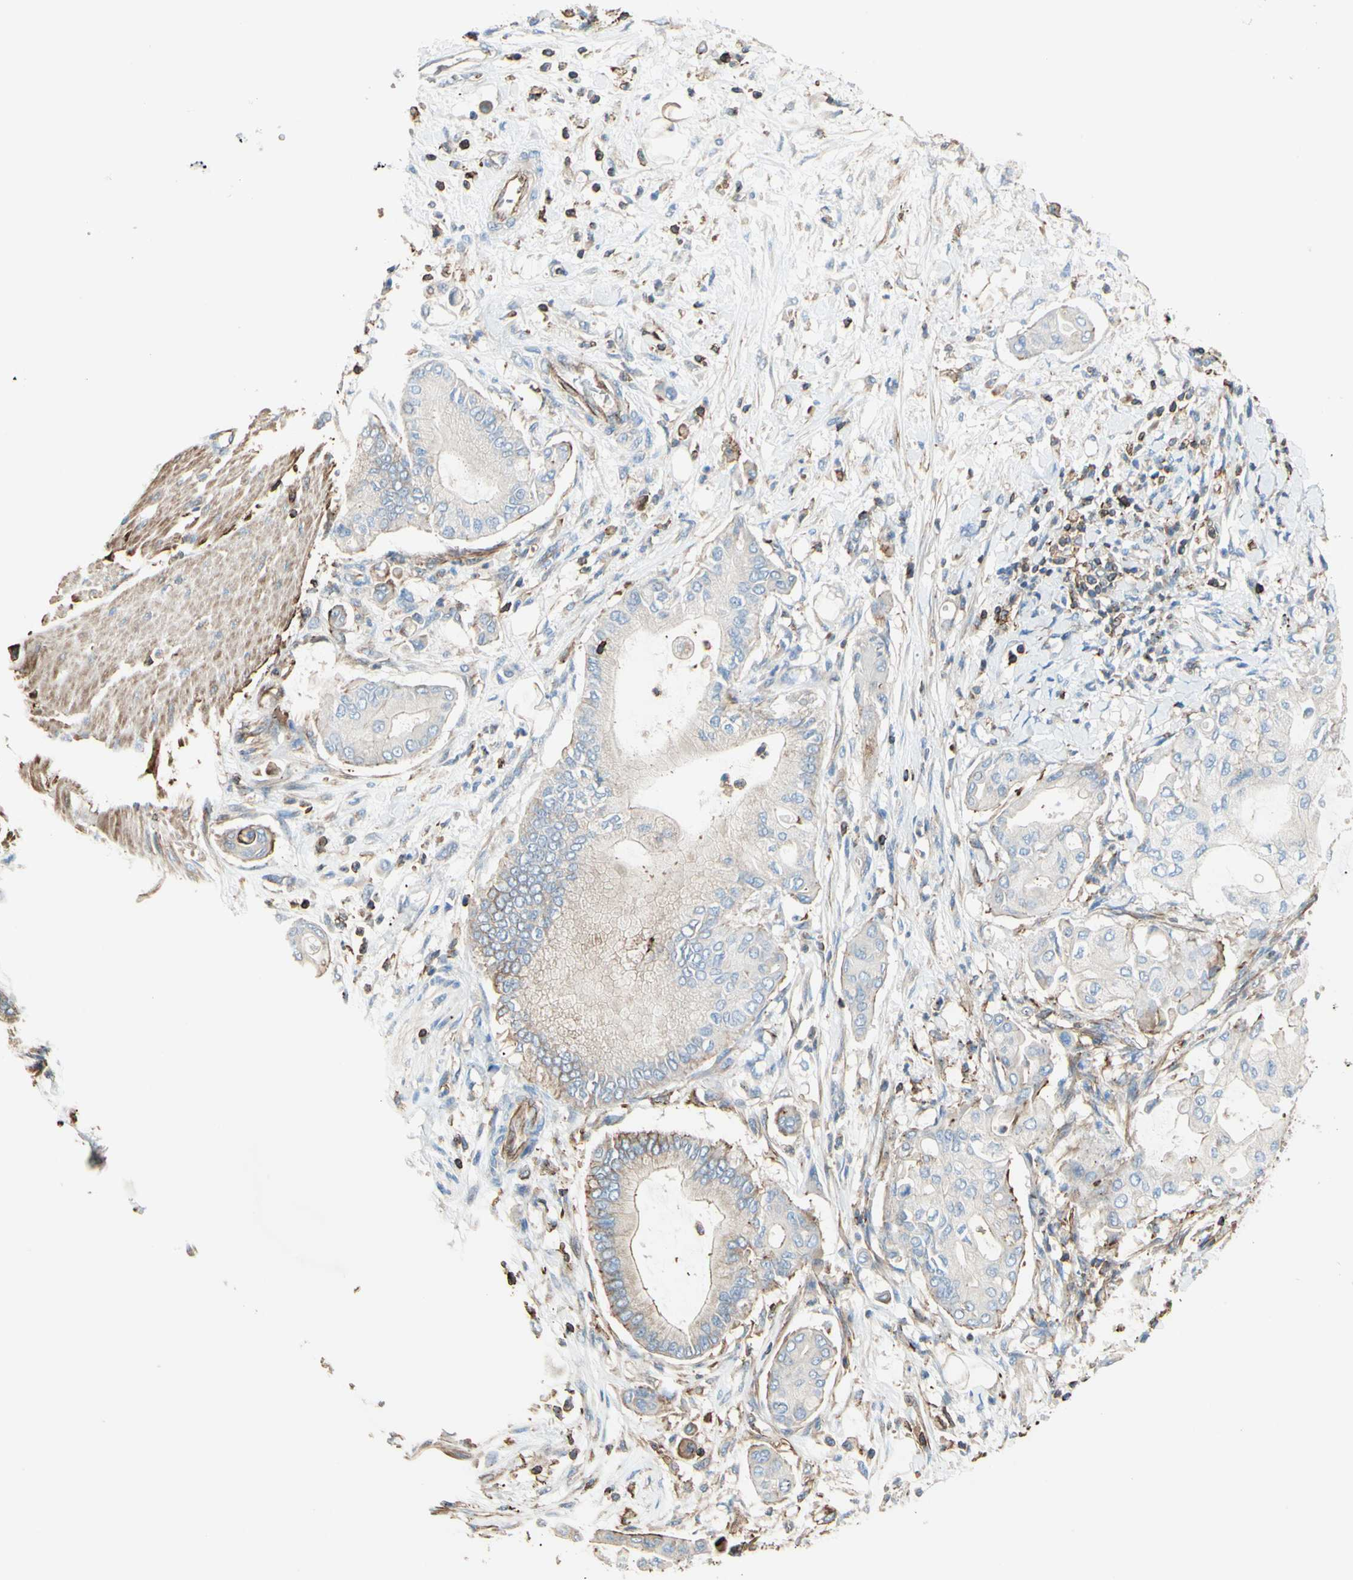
{"staining": {"intensity": "weak", "quantity": "<25%", "location": "cytoplasmic/membranous"}, "tissue": "pancreatic cancer", "cell_type": "Tumor cells", "image_type": "cancer", "snomed": [{"axis": "morphology", "description": "Adenocarcinoma, NOS"}, {"axis": "morphology", "description": "Adenocarcinoma, metastatic, NOS"}, {"axis": "topography", "description": "Lymph node"}, {"axis": "topography", "description": "Pancreas"}, {"axis": "topography", "description": "Duodenum"}], "caption": "This is an immunohistochemistry image of pancreatic cancer. There is no expression in tumor cells.", "gene": "SEMA4C", "patient": {"sex": "female", "age": 64}}